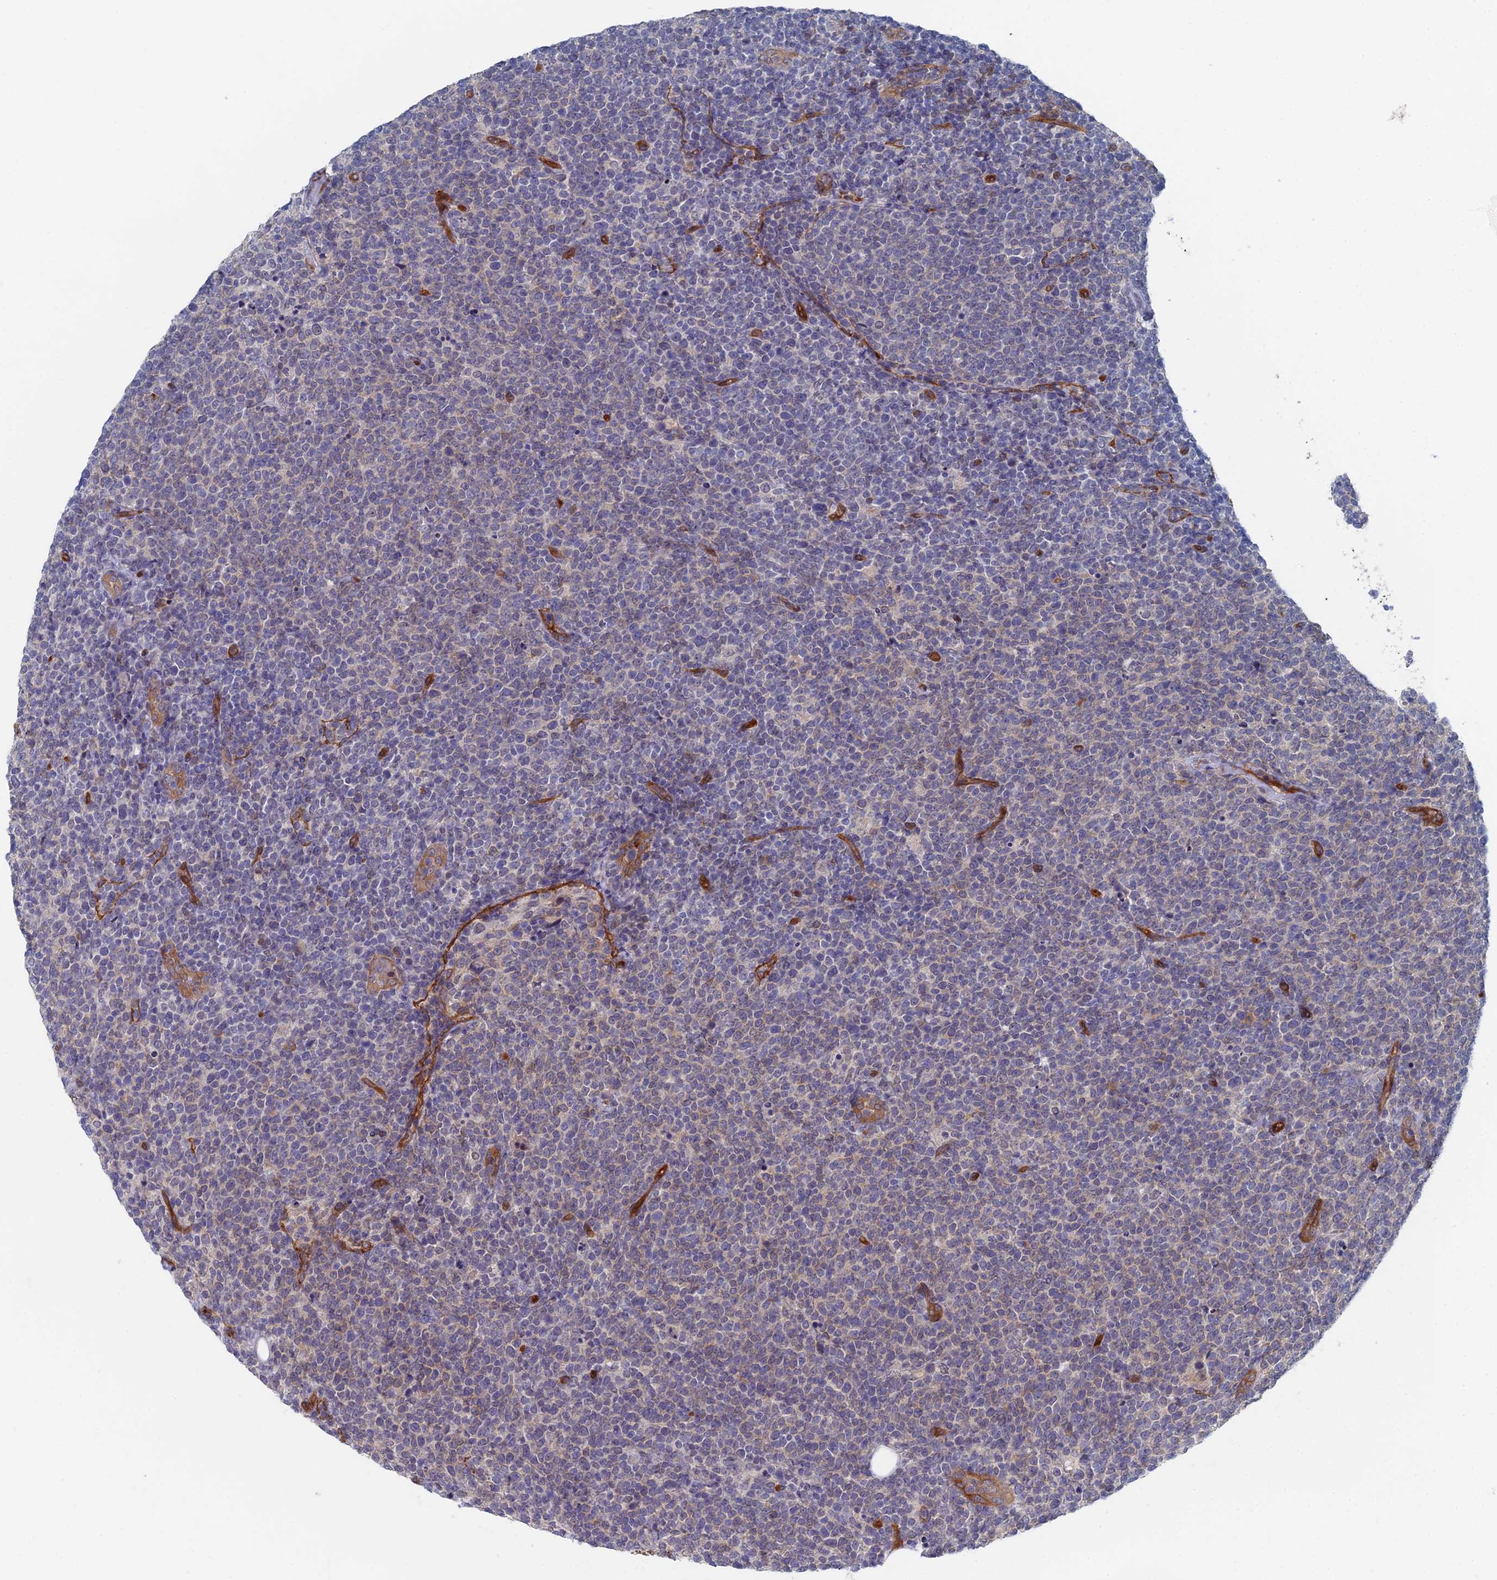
{"staining": {"intensity": "negative", "quantity": "none", "location": "none"}, "tissue": "lymphoma", "cell_type": "Tumor cells", "image_type": "cancer", "snomed": [{"axis": "morphology", "description": "Malignant lymphoma, non-Hodgkin's type, High grade"}, {"axis": "topography", "description": "Lymph node"}], "caption": "Immunohistochemical staining of human lymphoma displays no significant expression in tumor cells.", "gene": "ARAP3", "patient": {"sex": "male", "age": 61}}